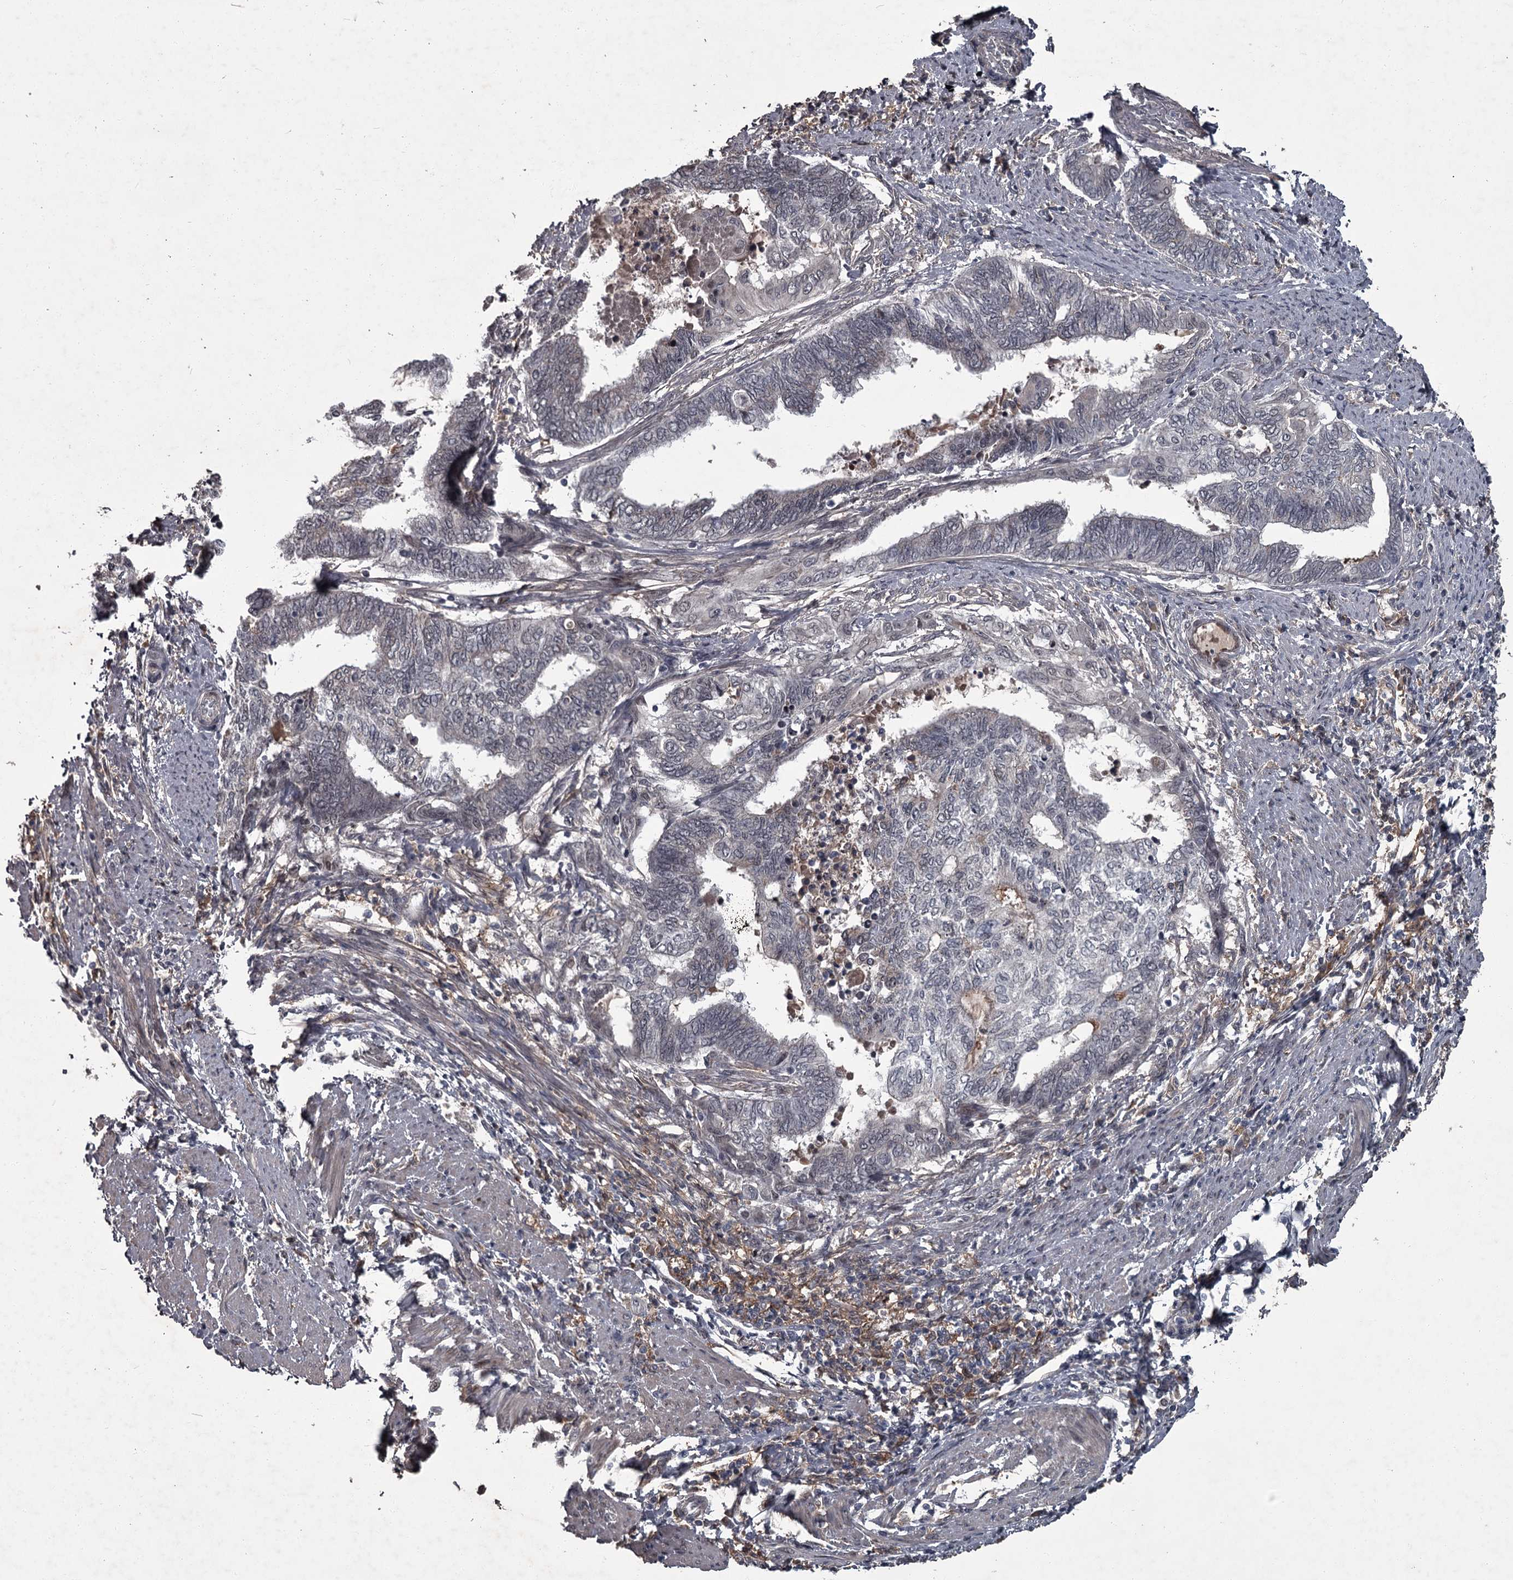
{"staining": {"intensity": "weak", "quantity": "<25%", "location": "nuclear"}, "tissue": "endometrial cancer", "cell_type": "Tumor cells", "image_type": "cancer", "snomed": [{"axis": "morphology", "description": "Adenocarcinoma, NOS"}, {"axis": "topography", "description": "Uterus"}, {"axis": "topography", "description": "Endometrium"}], "caption": "Micrograph shows no significant protein positivity in tumor cells of endometrial adenocarcinoma.", "gene": "FLVCR2", "patient": {"sex": "female", "age": 70}}